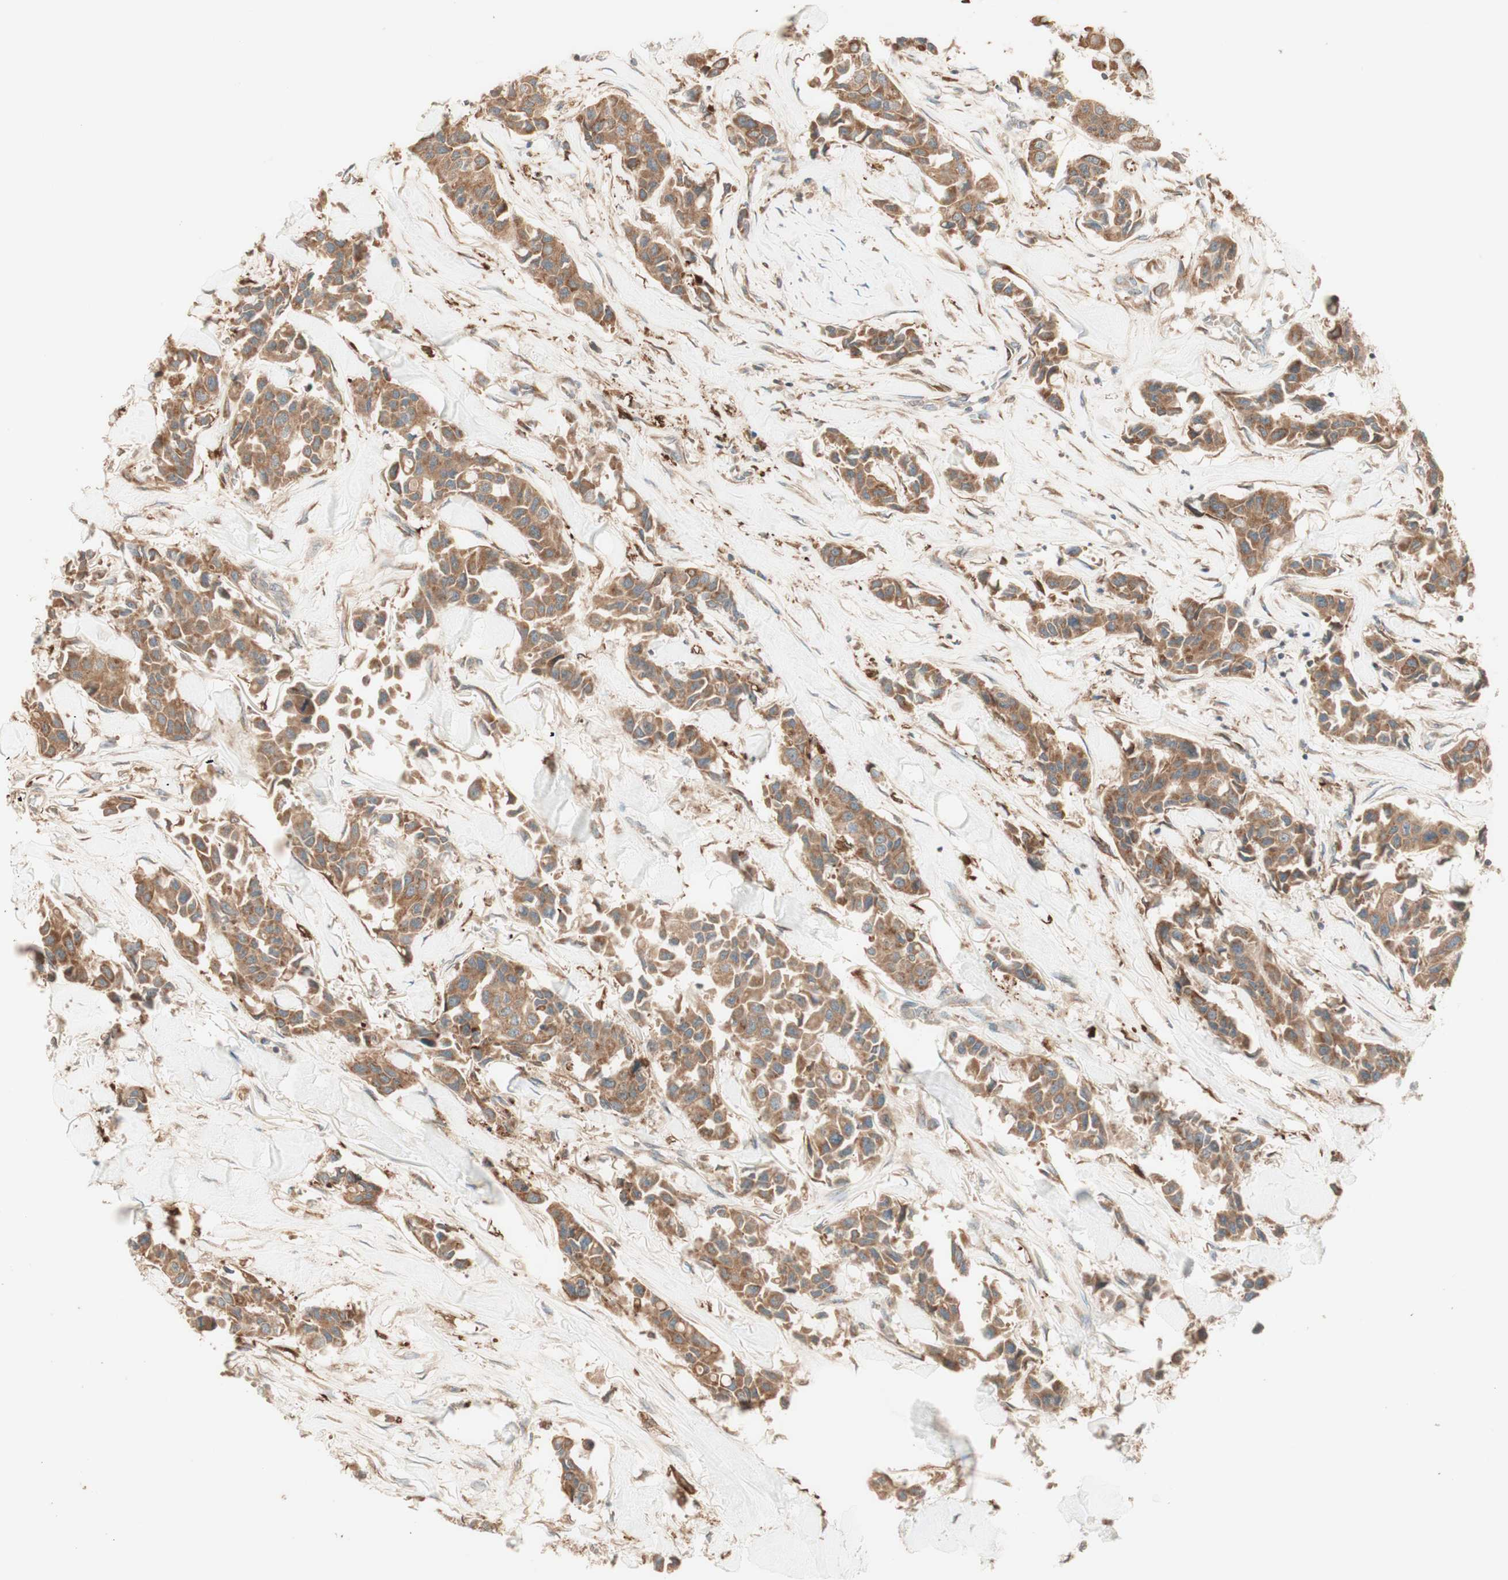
{"staining": {"intensity": "moderate", "quantity": ">75%", "location": "cytoplasmic/membranous"}, "tissue": "breast cancer", "cell_type": "Tumor cells", "image_type": "cancer", "snomed": [{"axis": "morphology", "description": "Duct carcinoma"}, {"axis": "topography", "description": "Breast"}], "caption": "Protein staining of breast cancer tissue displays moderate cytoplasmic/membranous expression in approximately >75% of tumor cells.", "gene": "CLCN2", "patient": {"sex": "female", "age": 80}}